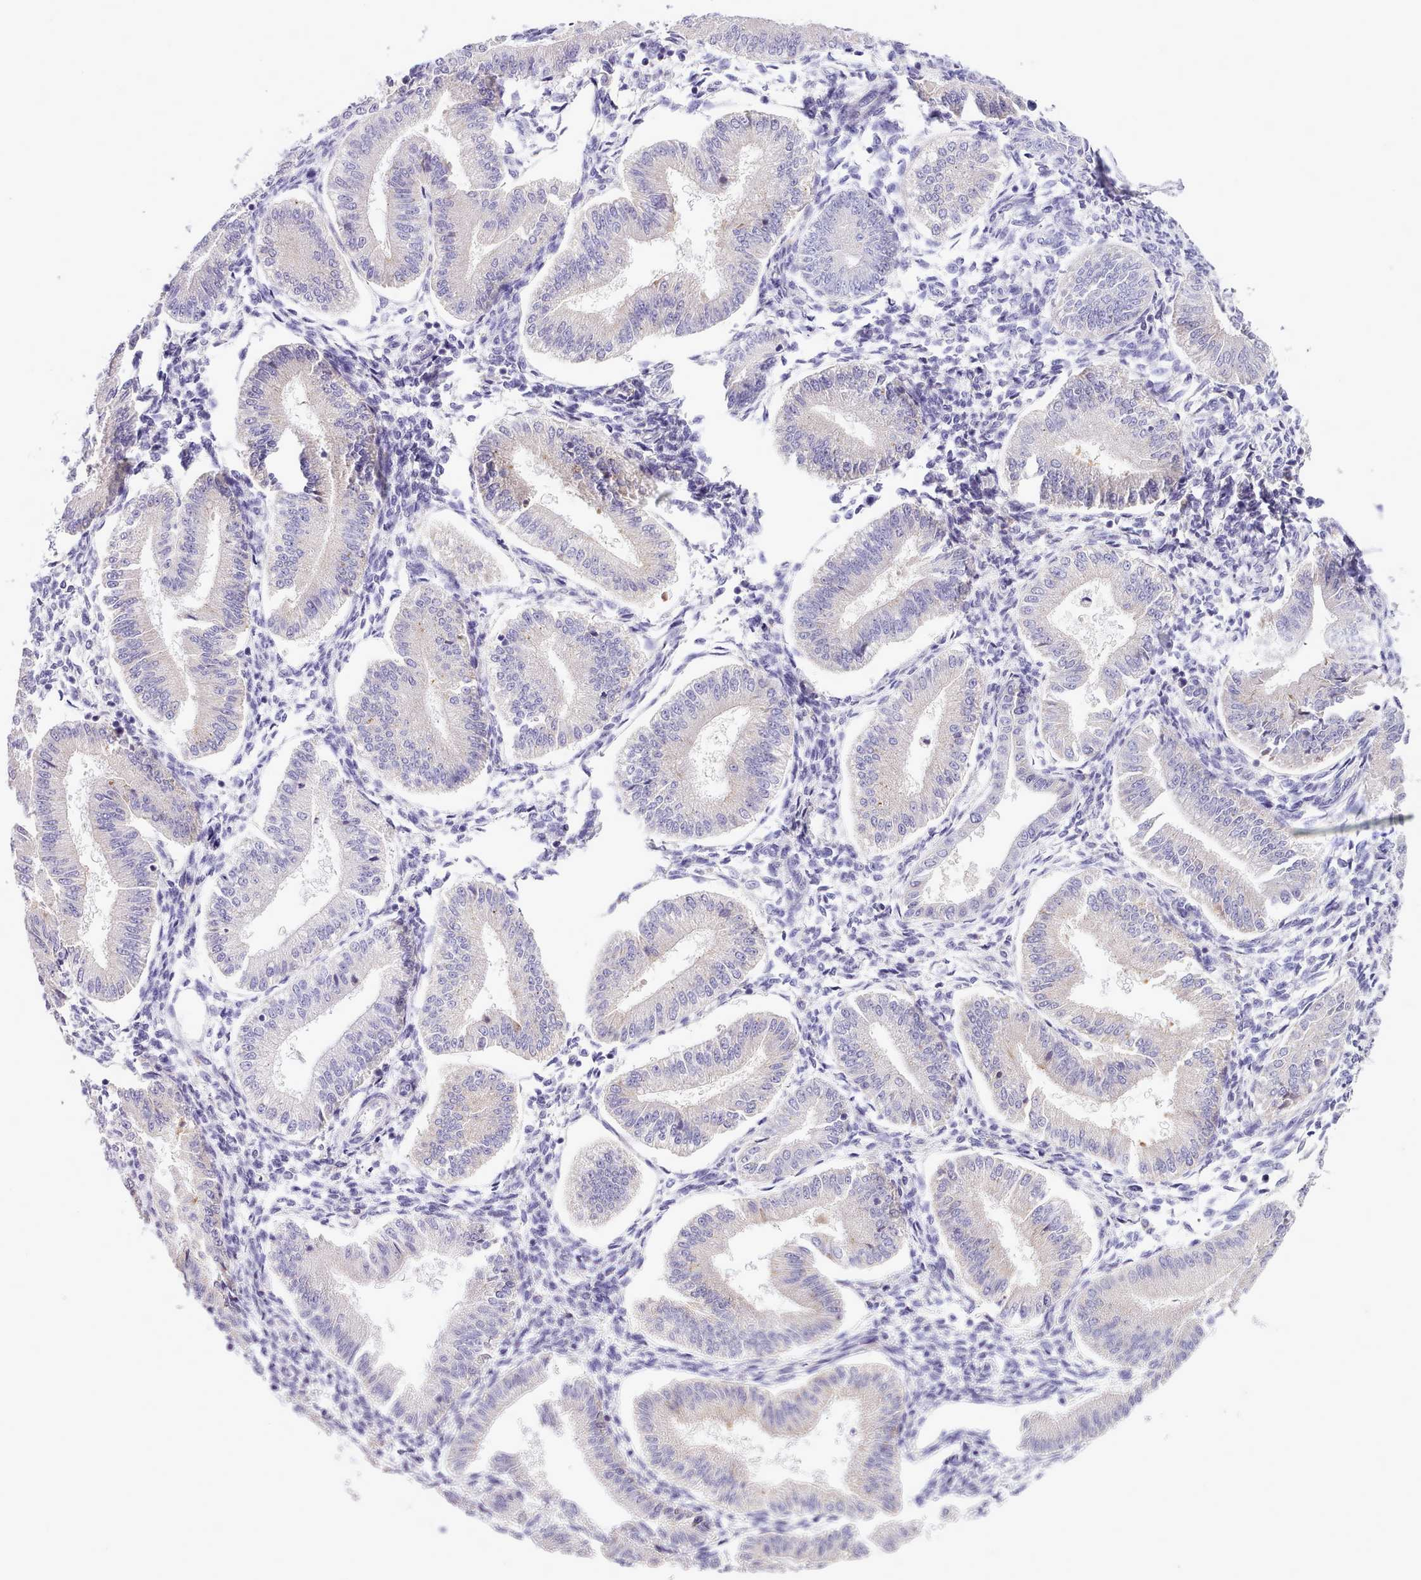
{"staining": {"intensity": "negative", "quantity": "none", "location": "none"}, "tissue": "endometrium", "cell_type": "Cells in endometrial stroma", "image_type": "normal", "snomed": [{"axis": "morphology", "description": "Normal tissue, NOS"}, {"axis": "topography", "description": "Endometrium"}], "caption": "A high-resolution histopathology image shows immunohistochemistry staining of unremarkable endometrium, which displays no significant positivity in cells in endometrial stroma. Nuclei are stained in blue.", "gene": "FAM83E", "patient": {"sex": "female", "age": 39}}